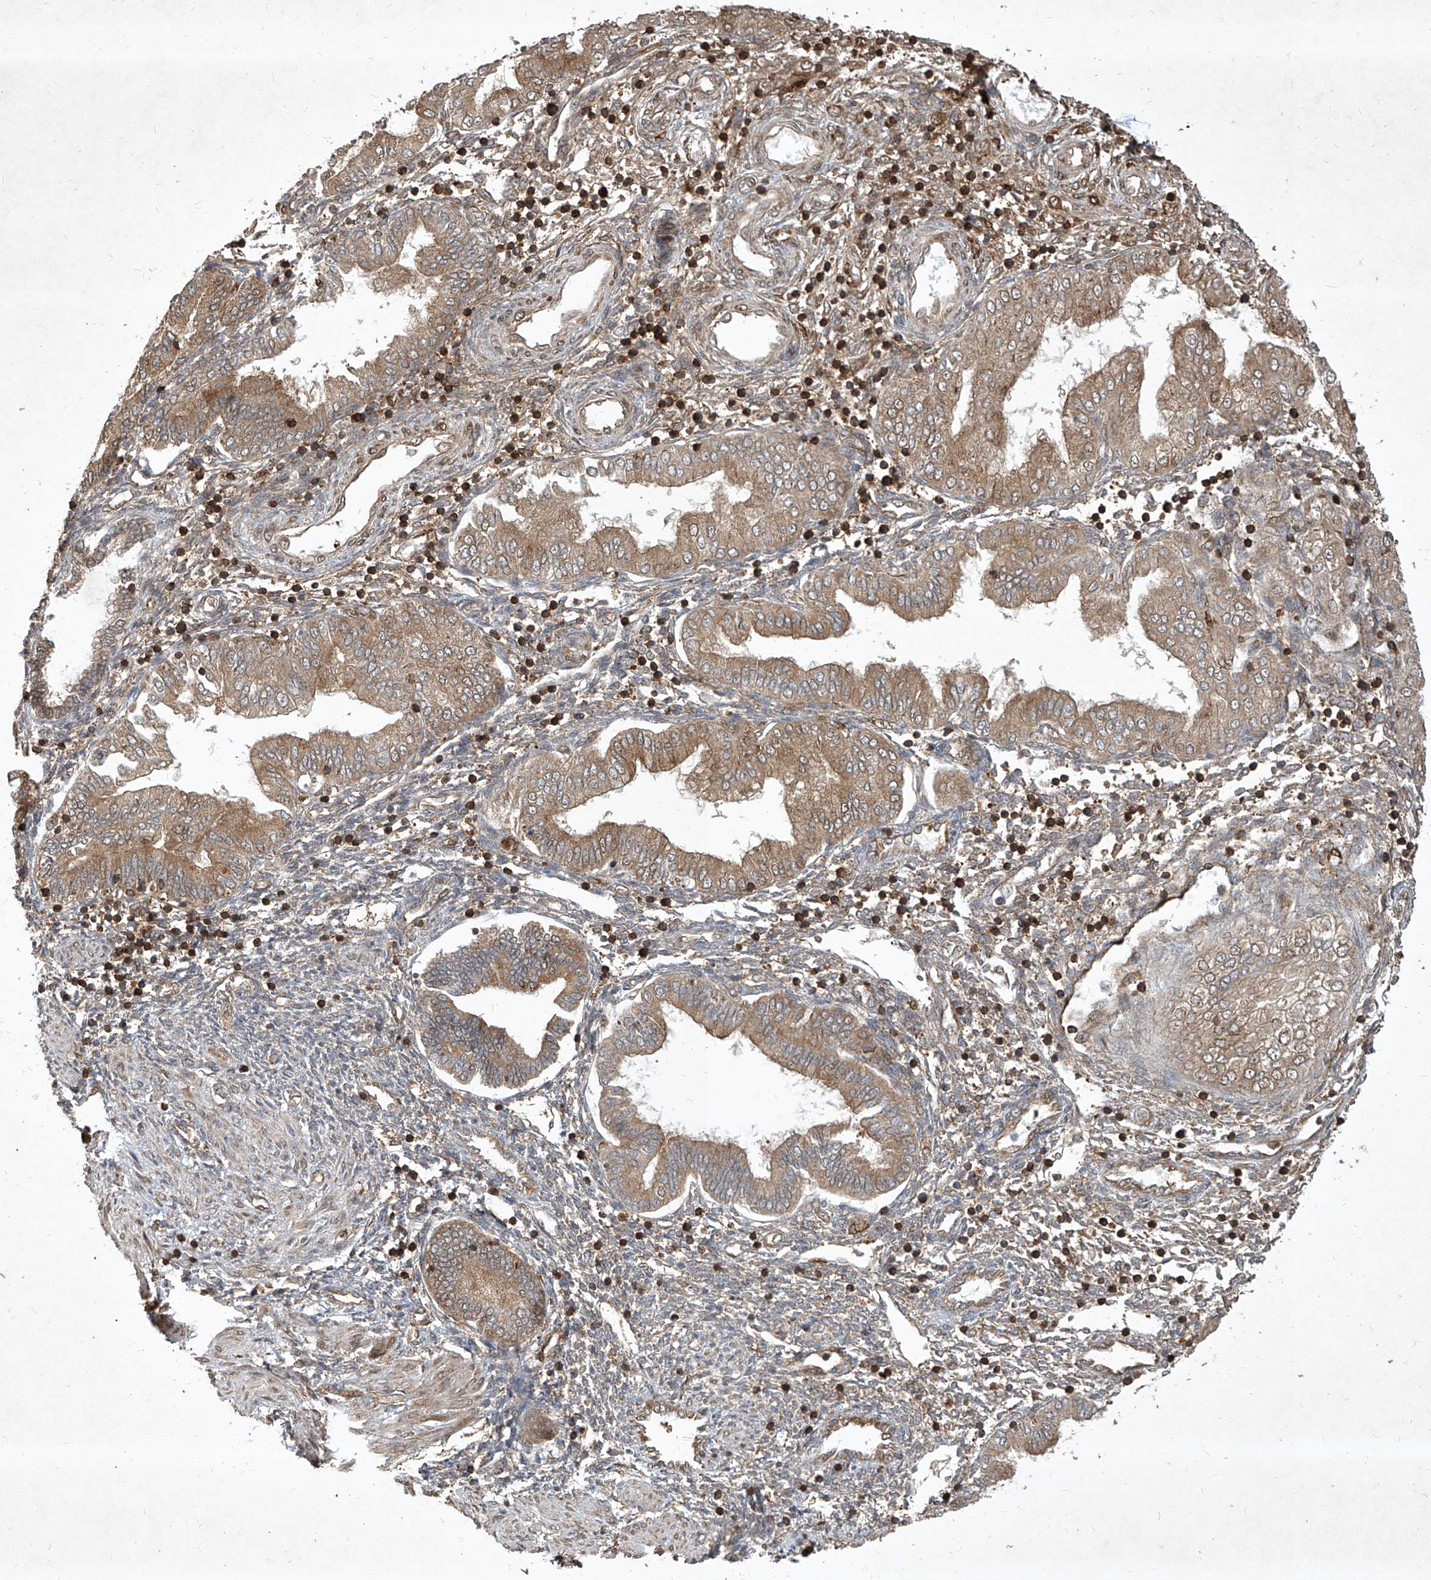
{"staining": {"intensity": "moderate", "quantity": "25%-75%", "location": "cytoplasmic/membranous"}, "tissue": "endometrium", "cell_type": "Cells in endometrial stroma", "image_type": "normal", "snomed": [{"axis": "morphology", "description": "Normal tissue, NOS"}, {"axis": "topography", "description": "Endometrium"}], "caption": "Immunohistochemical staining of benign endometrium demonstrates 25%-75% levels of moderate cytoplasmic/membranous protein positivity in about 25%-75% of cells in endometrial stroma. Nuclei are stained in blue.", "gene": "MAGED2", "patient": {"sex": "female", "age": 53}}